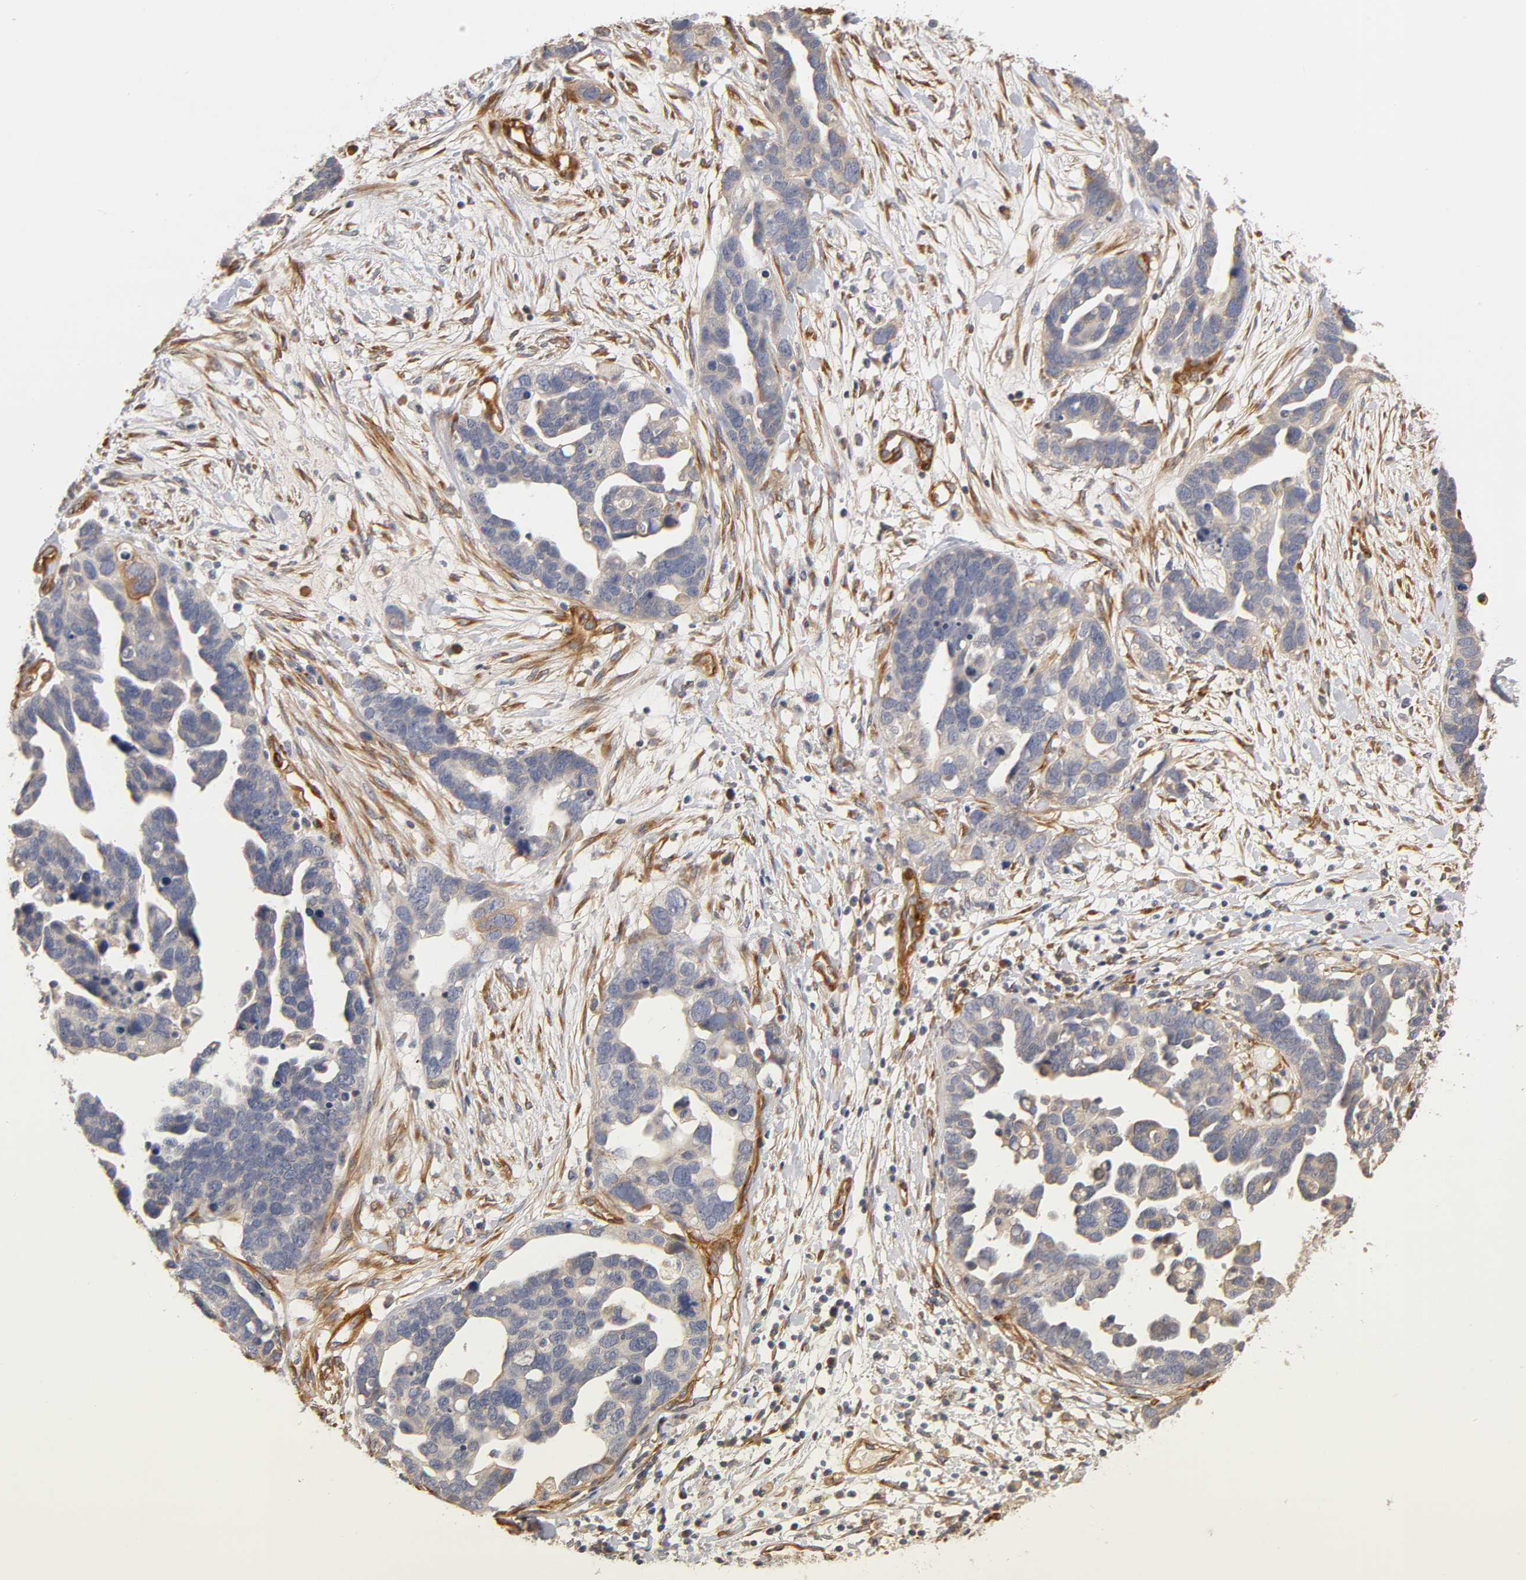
{"staining": {"intensity": "negative", "quantity": "none", "location": "none"}, "tissue": "ovarian cancer", "cell_type": "Tumor cells", "image_type": "cancer", "snomed": [{"axis": "morphology", "description": "Cystadenocarcinoma, serous, NOS"}, {"axis": "topography", "description": "Ovary"}], "caption": "IHC photomicrograph of neoplastic tissue: human ovarian cancer stained with DAB exhibits no significant protein expression in tumor cells.", "gene": "LAMB1", "patient": {"sex": "female", "age": 54}}